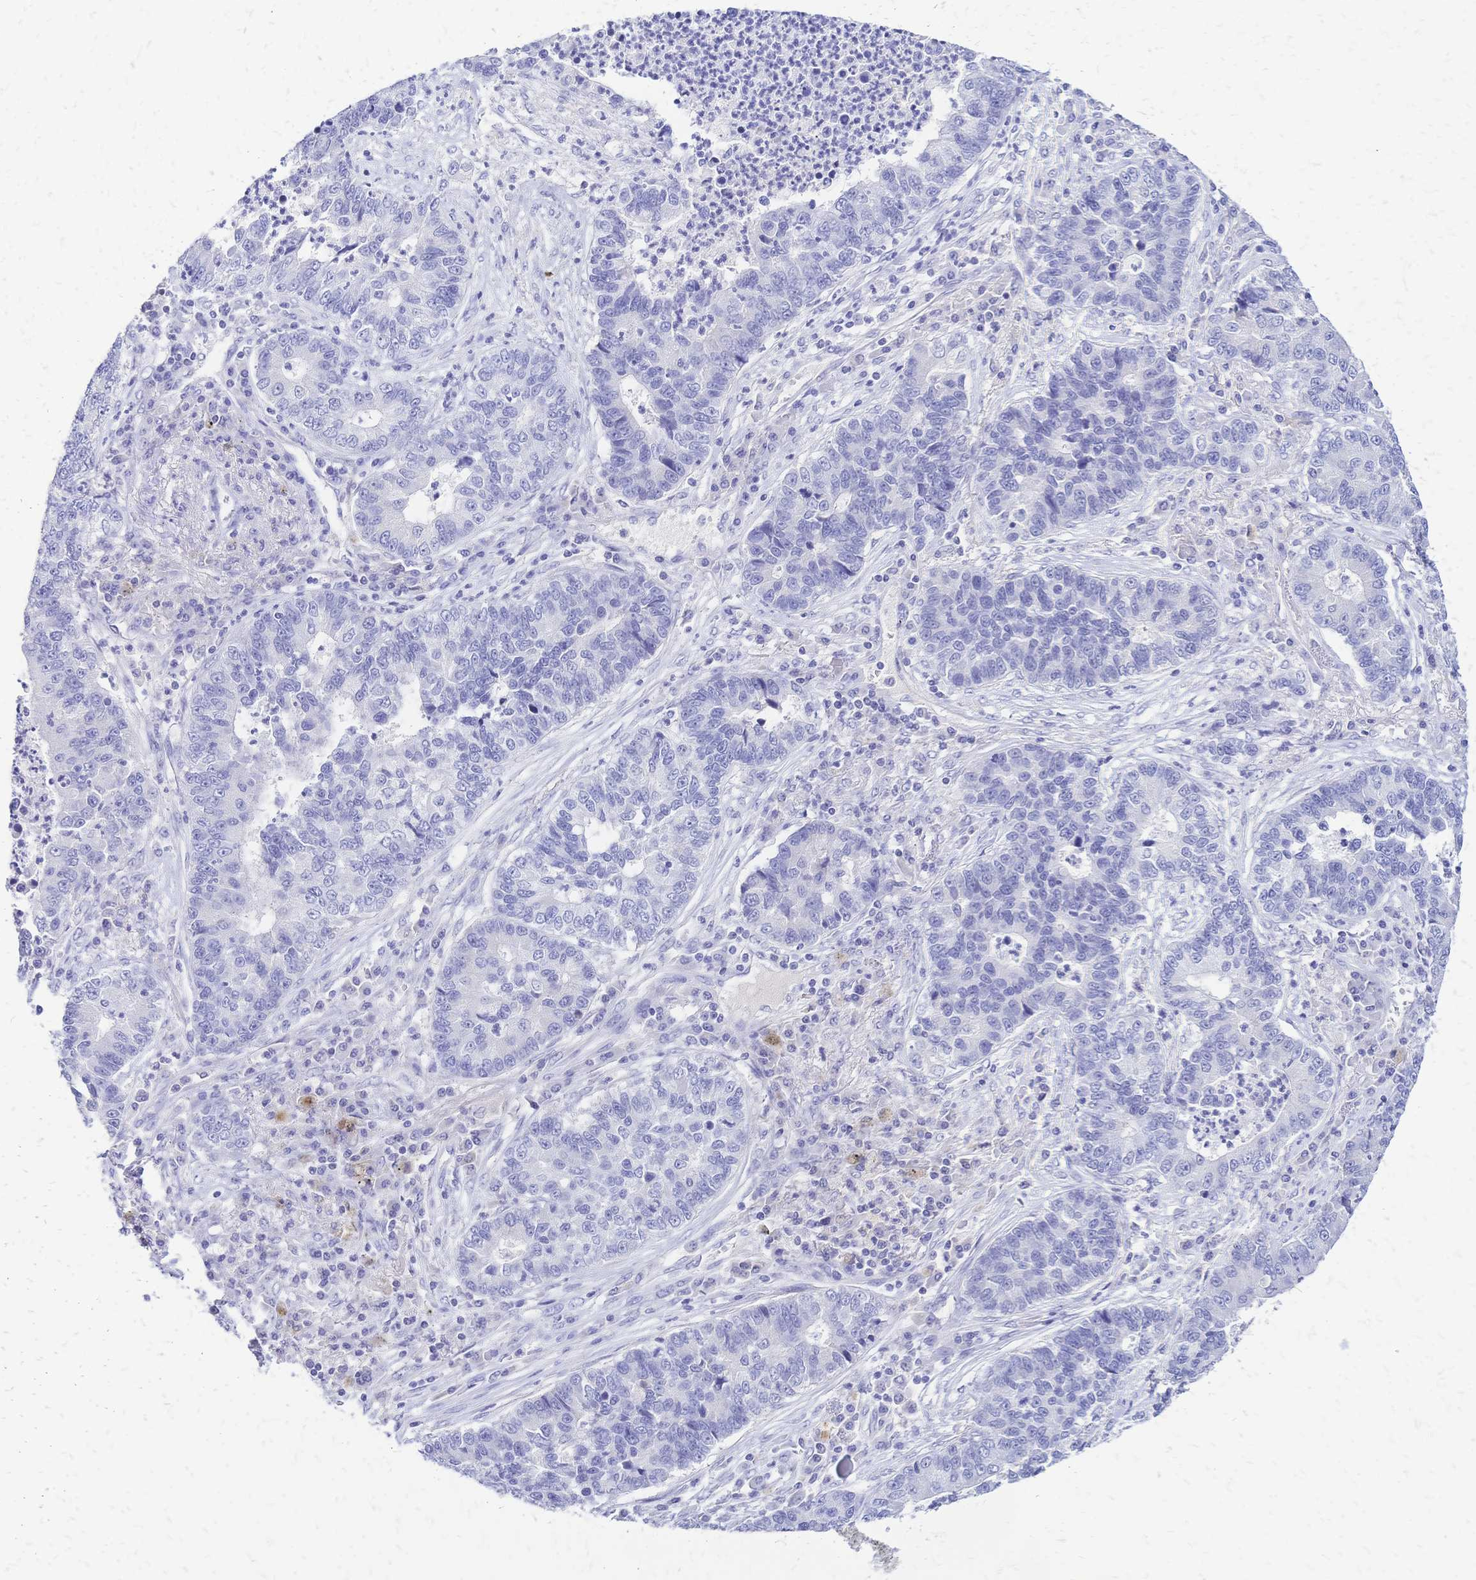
{"staining": {"intensity": "negative", "quantity": "none", "location": "none"}, "tissue": "lung cancer", "cell_type": "Tumor cells", "image_type": "cancer", "snomed": [{"axis": "morphology", "description": "Adenocarcinoma, NOS"}, {"axis": "topography", "description": "Lung"}], "caption": "High magnification brightfield microscopy of lung cancer stained with DAB (3,3'-diaminobenzidine) (brown) and counterstained with hematoxylin (blue): tumor cells show no significant expression. (DAB IHC visualized using brightfield microscopy, high magnification).", "gene": "FA2H", "patient": {"sex": "female", "age": 57}}